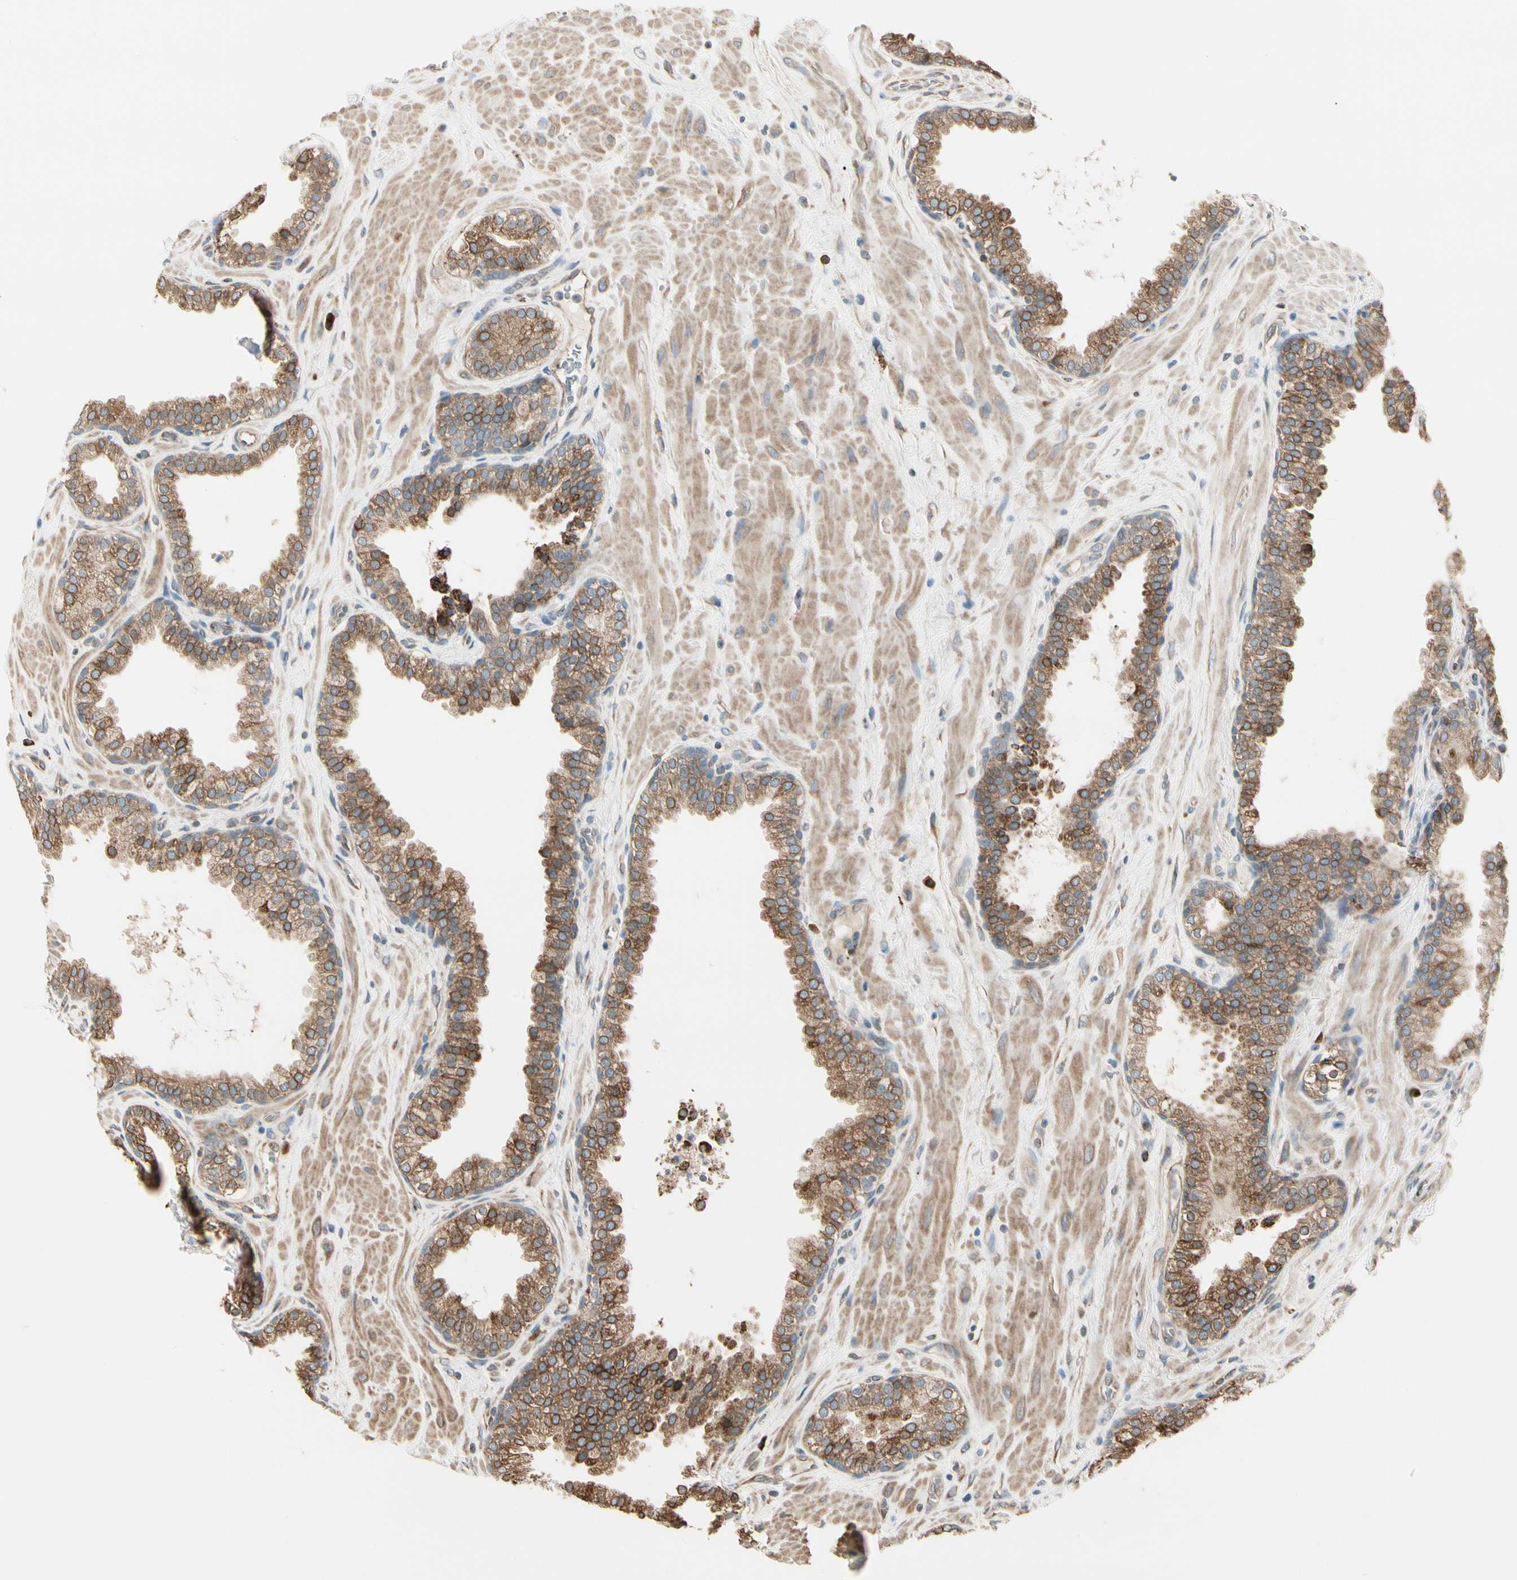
{"staining": {"intensity": "moderate", "quantity": ">75%", "location": "cytoplasmic/membranous"}, "tissue": "prostate", "cell_type": "Glandular cells", "image_type": "normal", "snomed": [{"axis": "morphology", "description": "Normal tissue, NOS"}, {"axis": "topography", "description": "Prostate"}], "caption": "The immunohistochemical stain highlights moderate cytoplasmic/membranous expression in glandular cells of normal prostate.", "gene": "NUCB2", "patient": {"sex": "male", "age": 51}}